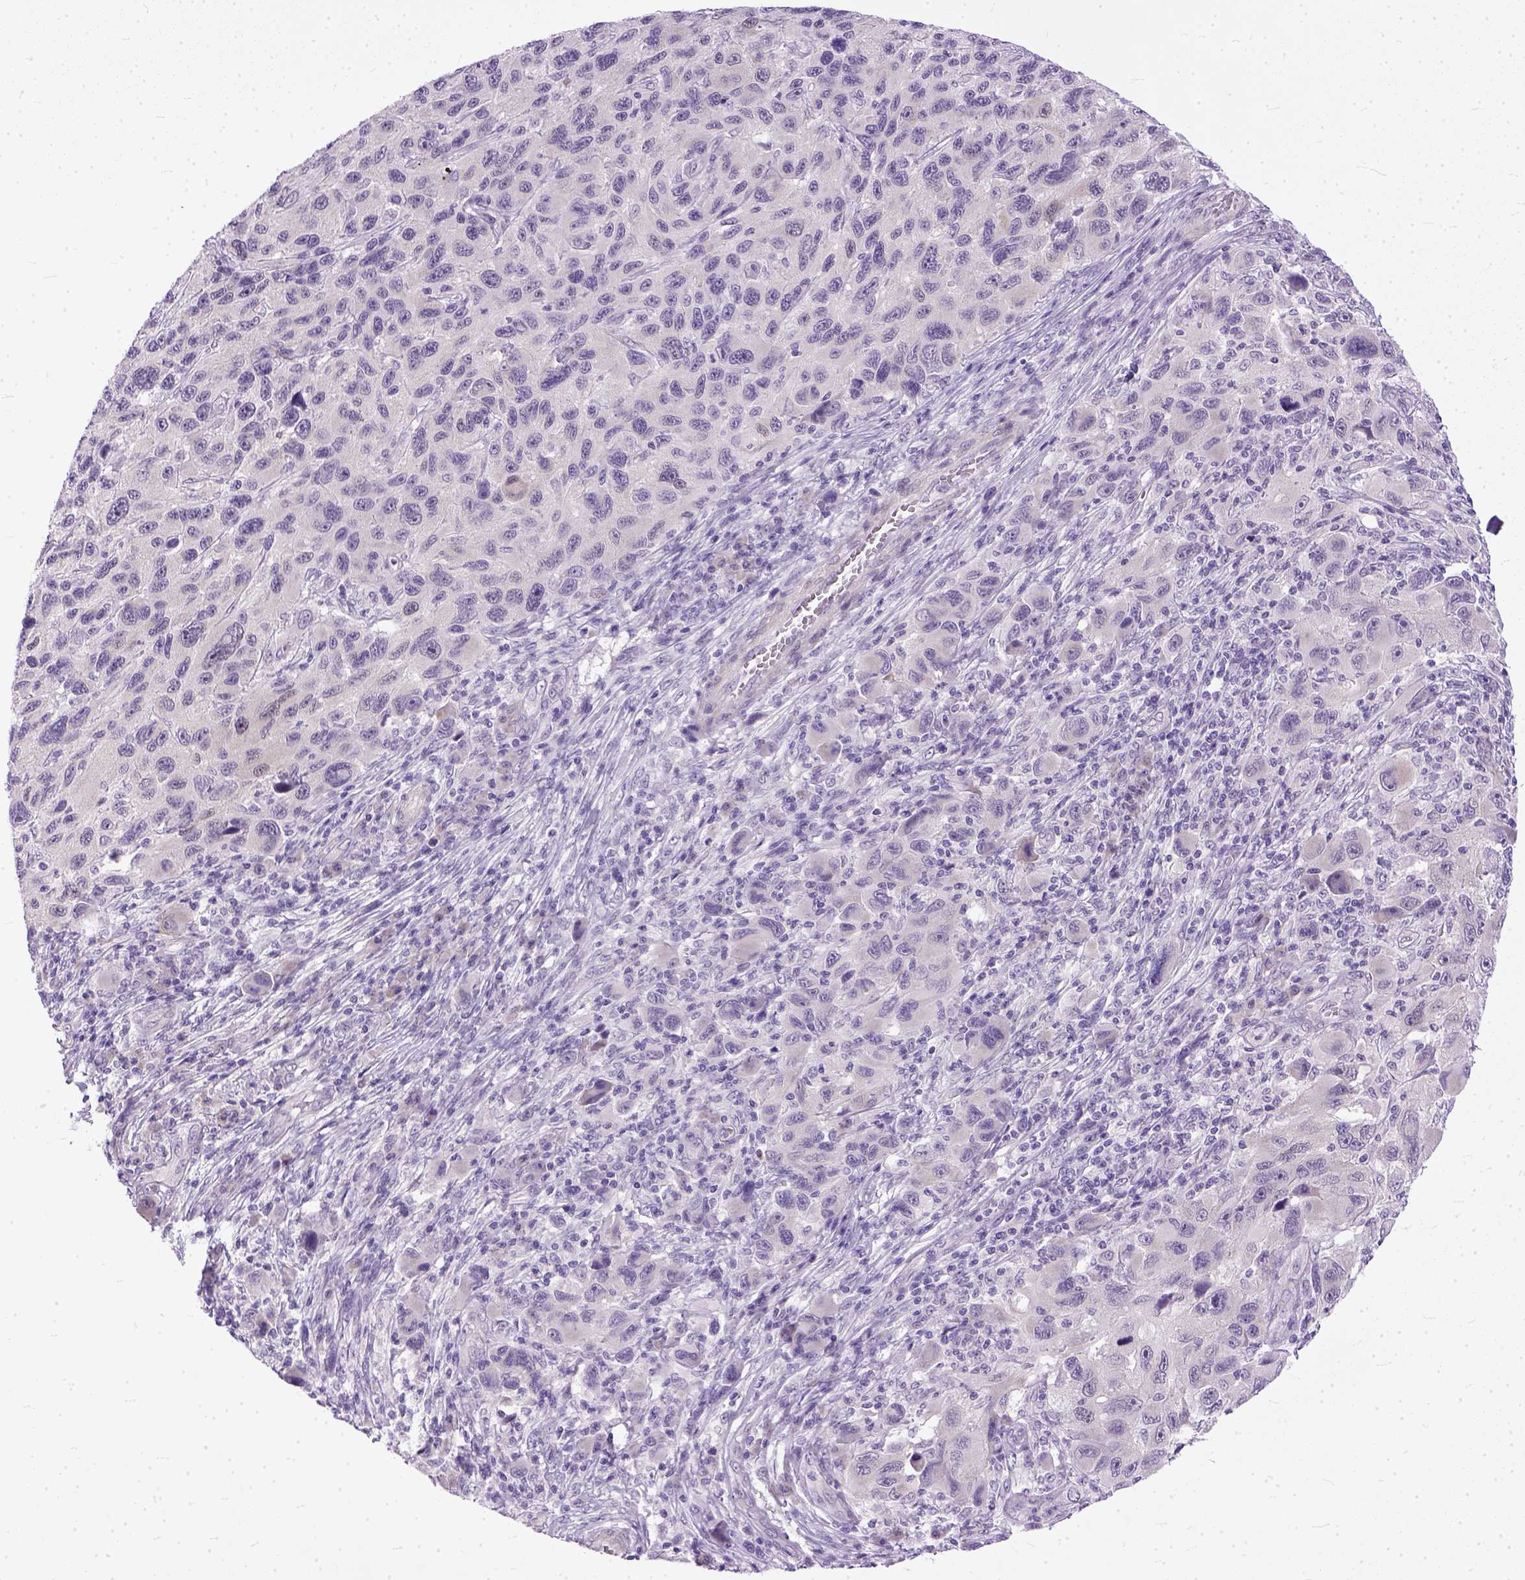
{"staining": {"intensity": "negative", "quantity": "none", "location": "none"}, "tissue": "melanoma", "cell_type": "Tumor cells", "image_type": "cancer", "snomed": [{"axis": "morphology", "description": "Malignant melanoma, NOS"}, {"axis": "topography", "description": "Skin"}], "caption": "A histopathology image of human melanoma is negative for staining in tumor cells.", "gene": "TCEAL7", "patient": {"sex": "male", "age": 53}}